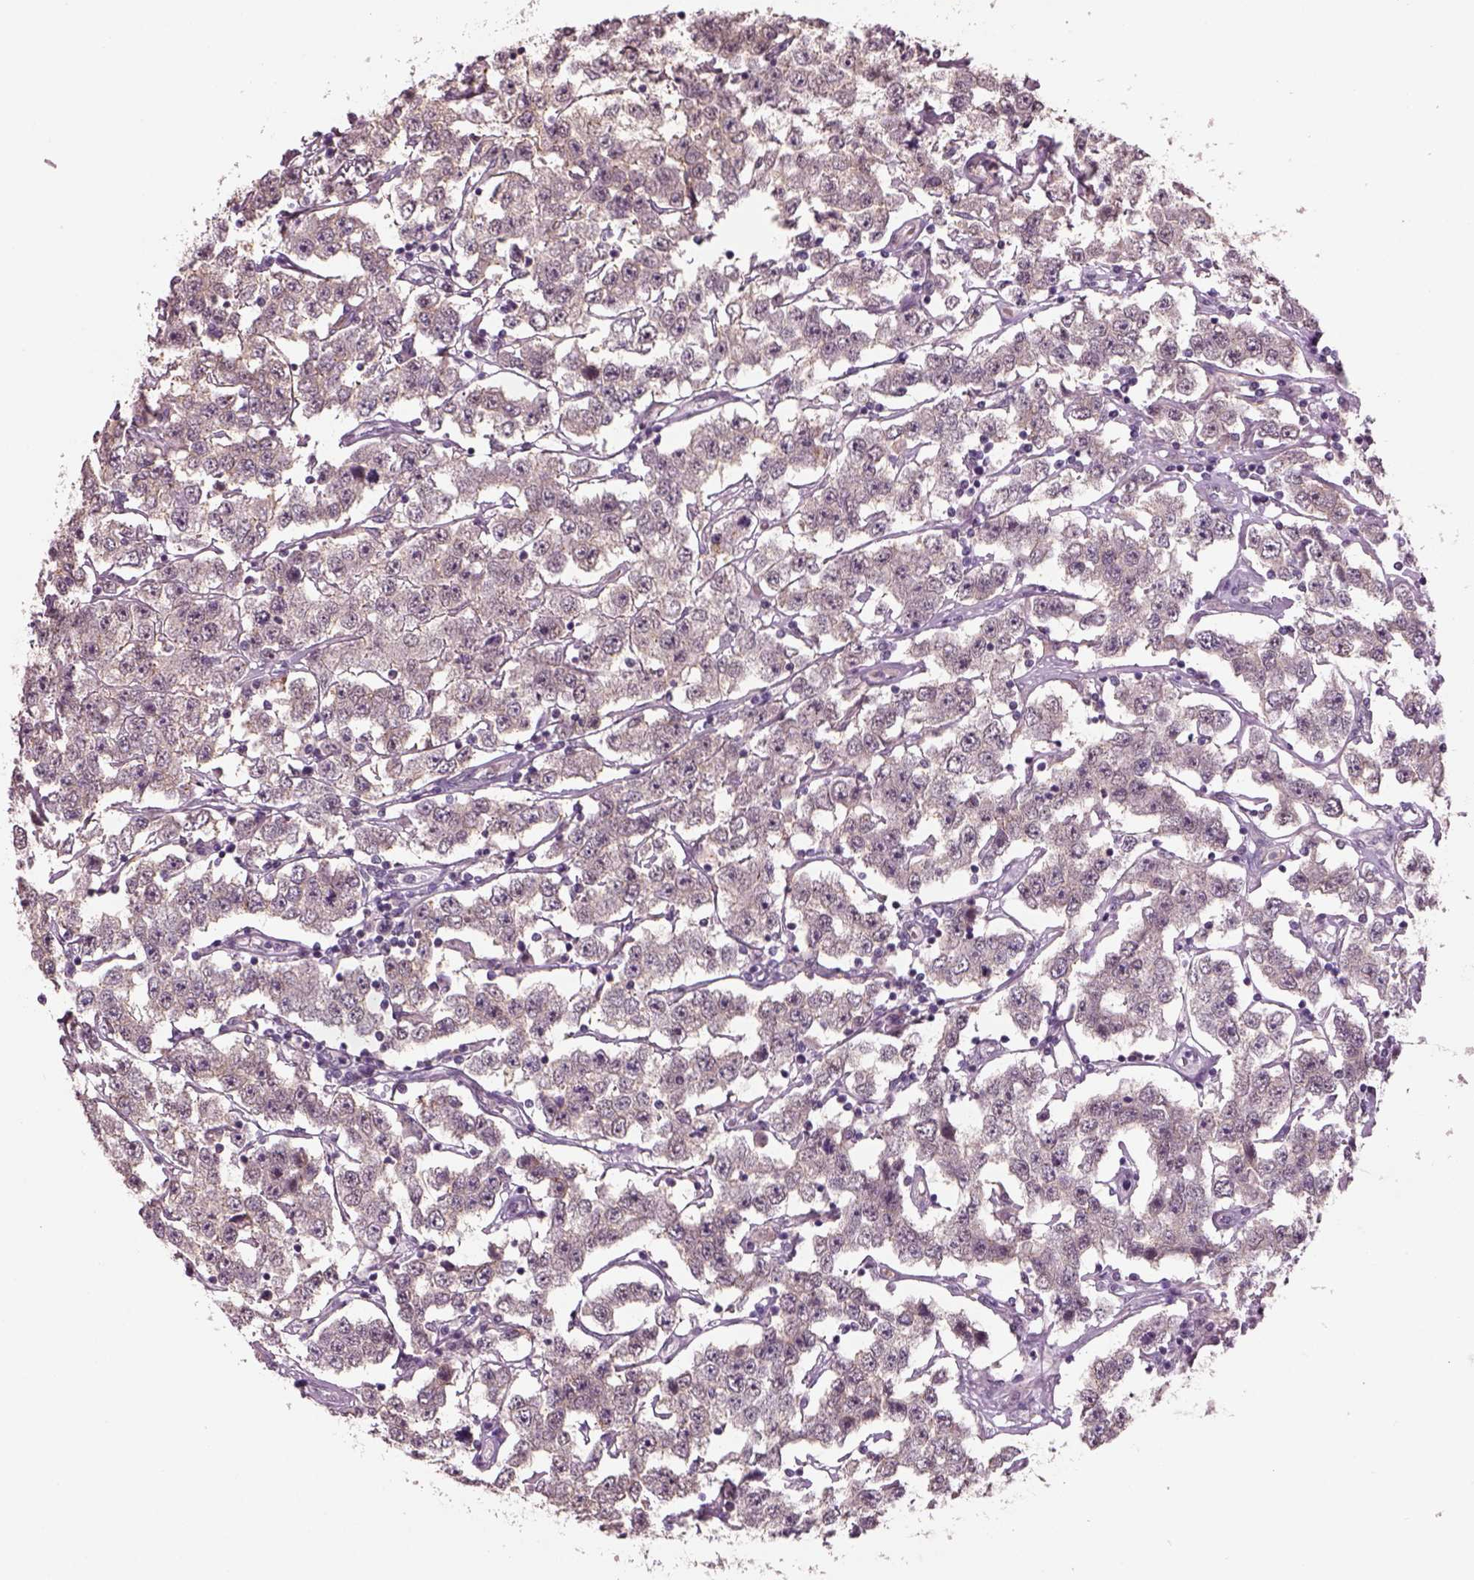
{"staining": {"intensity": "negative", "quantity": "none", "location": "none"}, "tissue": "testis cancer", "cell_type": "Tumor cells", "image_type": "cancer", "snomed": [{"axis": "morphology", "description": "Seminoma, NOS"}, {"axis": "topography", "description": "Testis"}], "caption": "DAB (3,3'-diaminobenzidine) immunohistochemical staining of testis cancer exhibits no significant positivity in tumor cells.", "gene": "NAT8", "patient": {"sex": "male", "age": 52}}